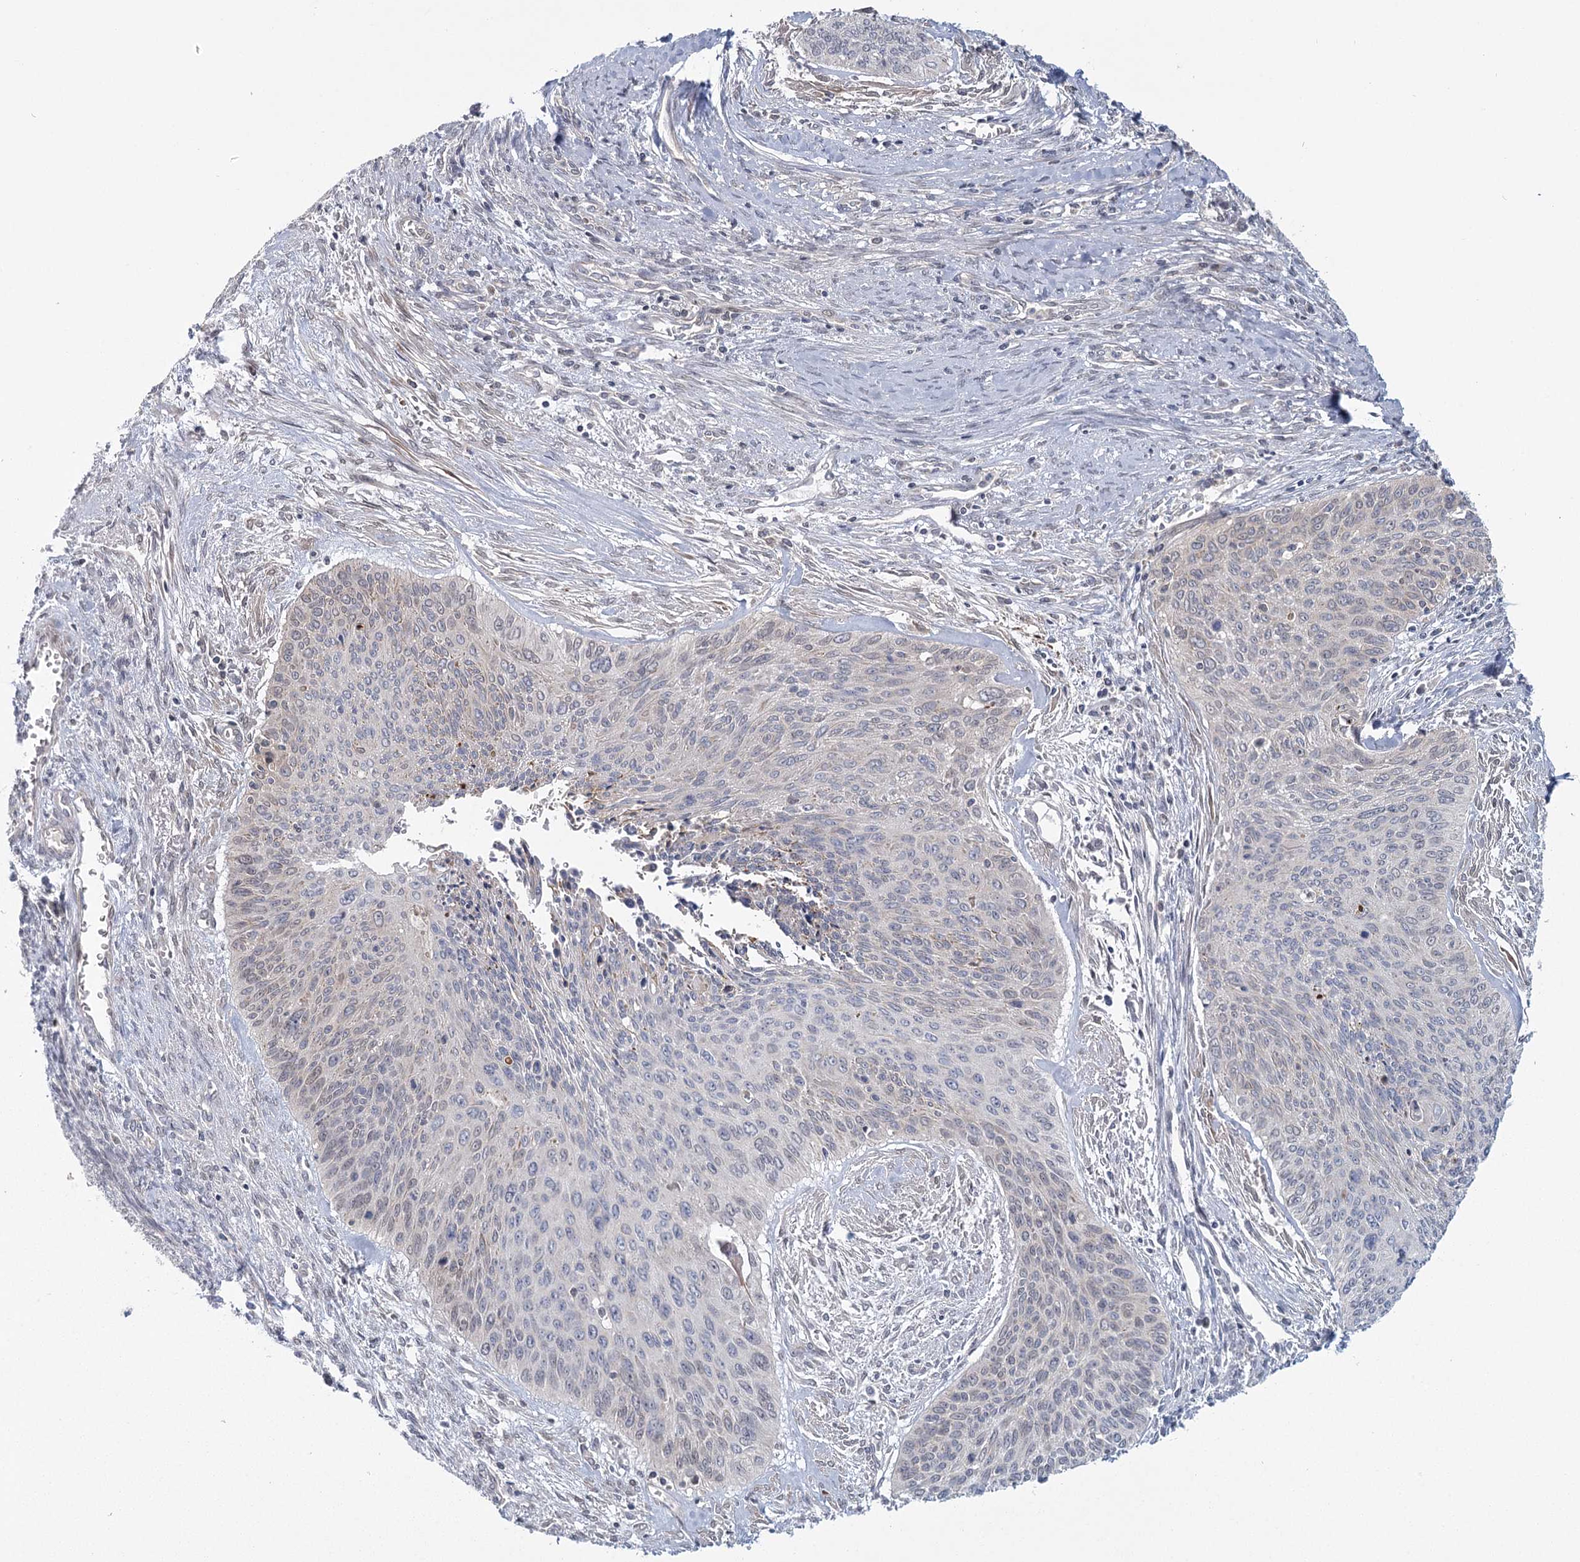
{"staining": {"intensity": "negative", "quantity": "none", "location": "none"}, "tissue": "cervical cancer", "cell_type": "Tumor cells", "image_type": "cancer", "snomed": [{"axis": "morphology", "description": "Squamous cell carcinoma, NOS"}, {"axis": "topography", "description": "Cervix"}], "caption": "Tumor cells are negative for brown protein staining in cervical cancer (squamous cell carcinoma).", "gene": "USP11", "patient": {"sex": "female", "age": 55}}